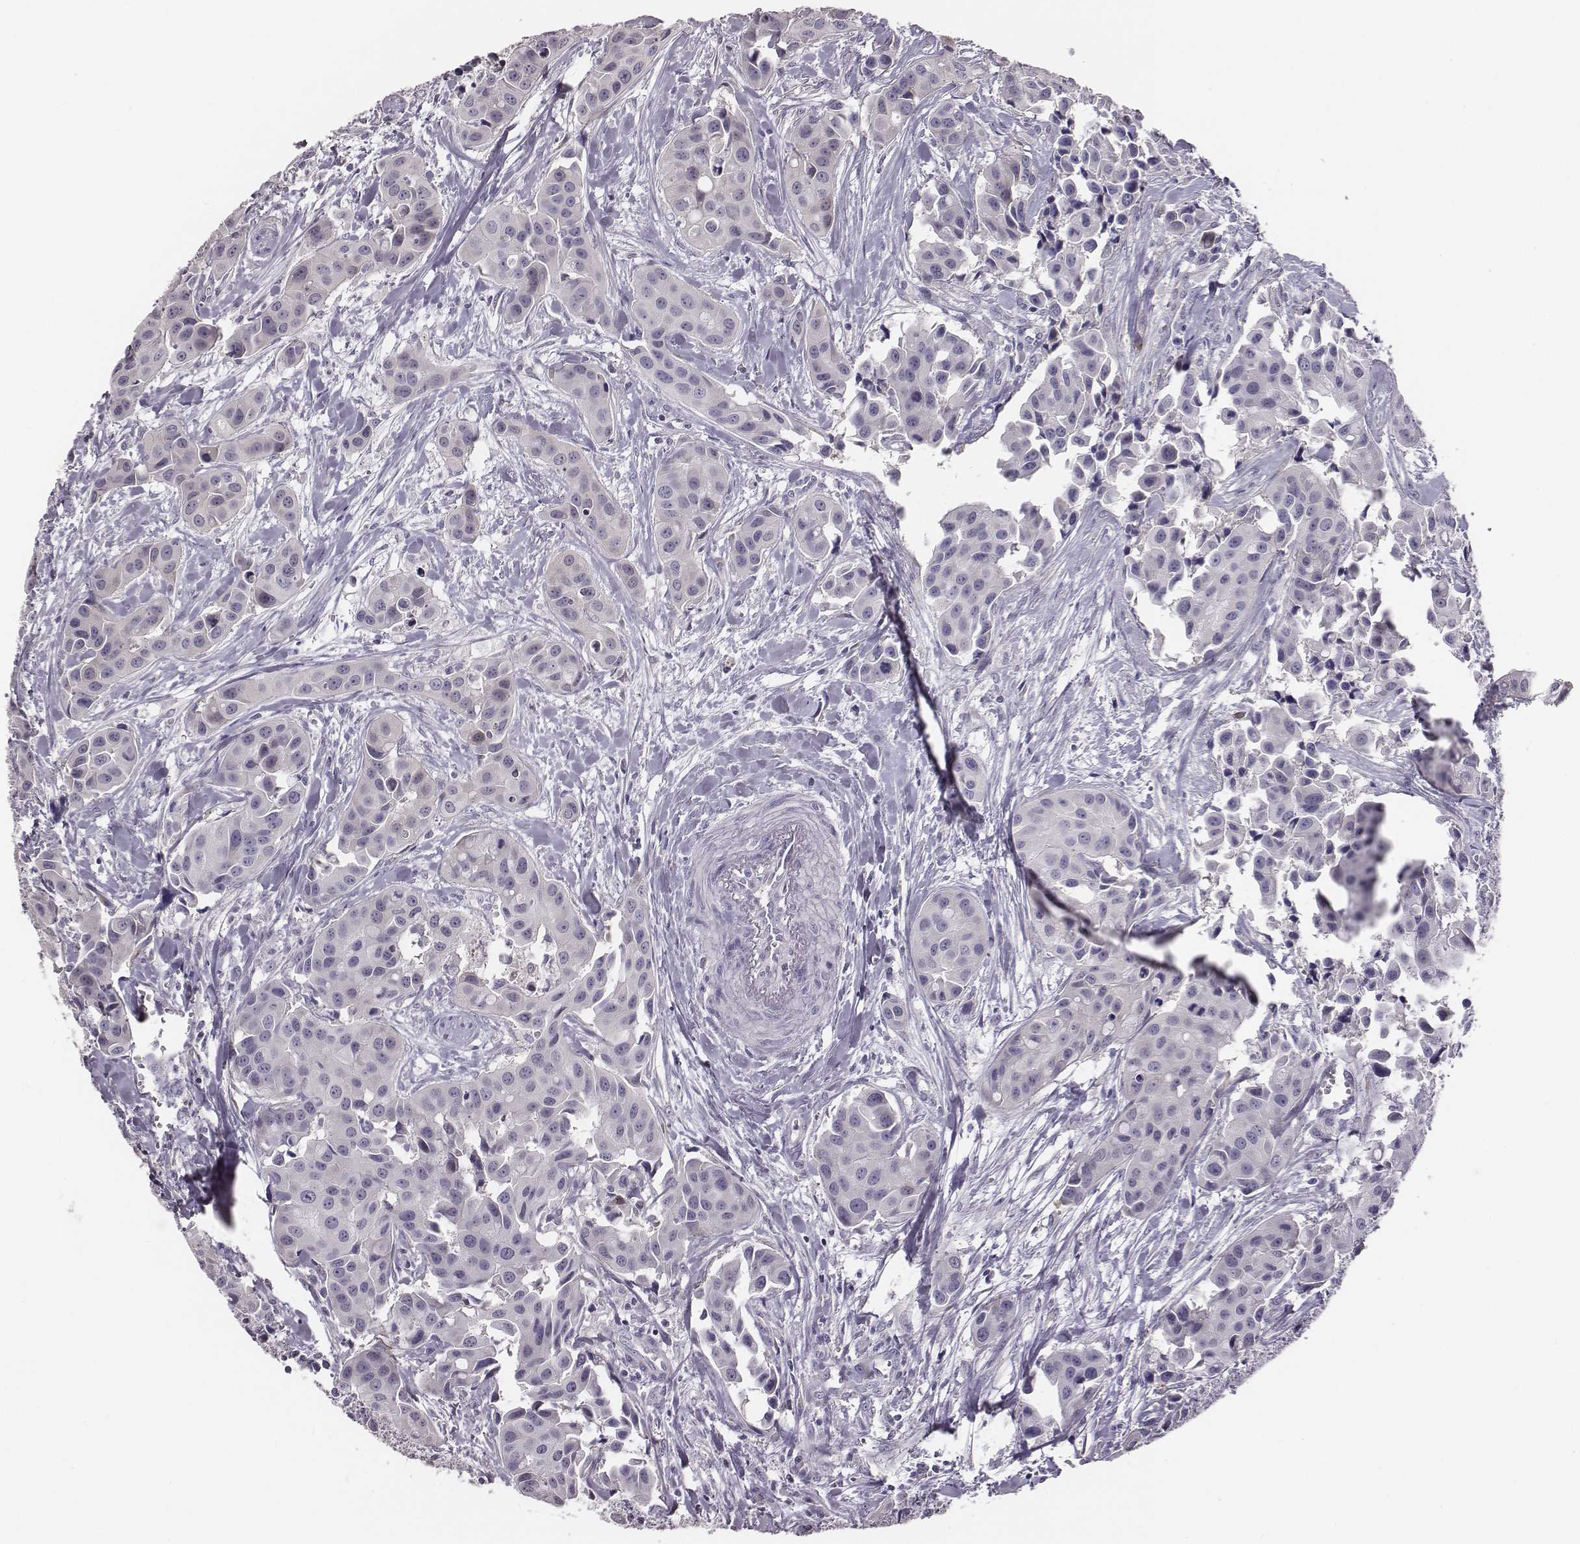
{"staining": {"intensity": "negative", "quantity": "none", "location": "none"}, "tissue": "head and neck cancer", "cell_type": "Tumor cells", "image_type": "cancer", "snomed": [{"axis": "morphology", "description": "Adenocarcinoma, NOS"}, {"axis": "topography", "description": "Head-Neck"}], "caption": "Protein analysis of head and neck adenocarcinoma shows no significant staining in tumor cells.", "gene": "GUCA1A", "patient": {"sex": "male", "age": 76}}